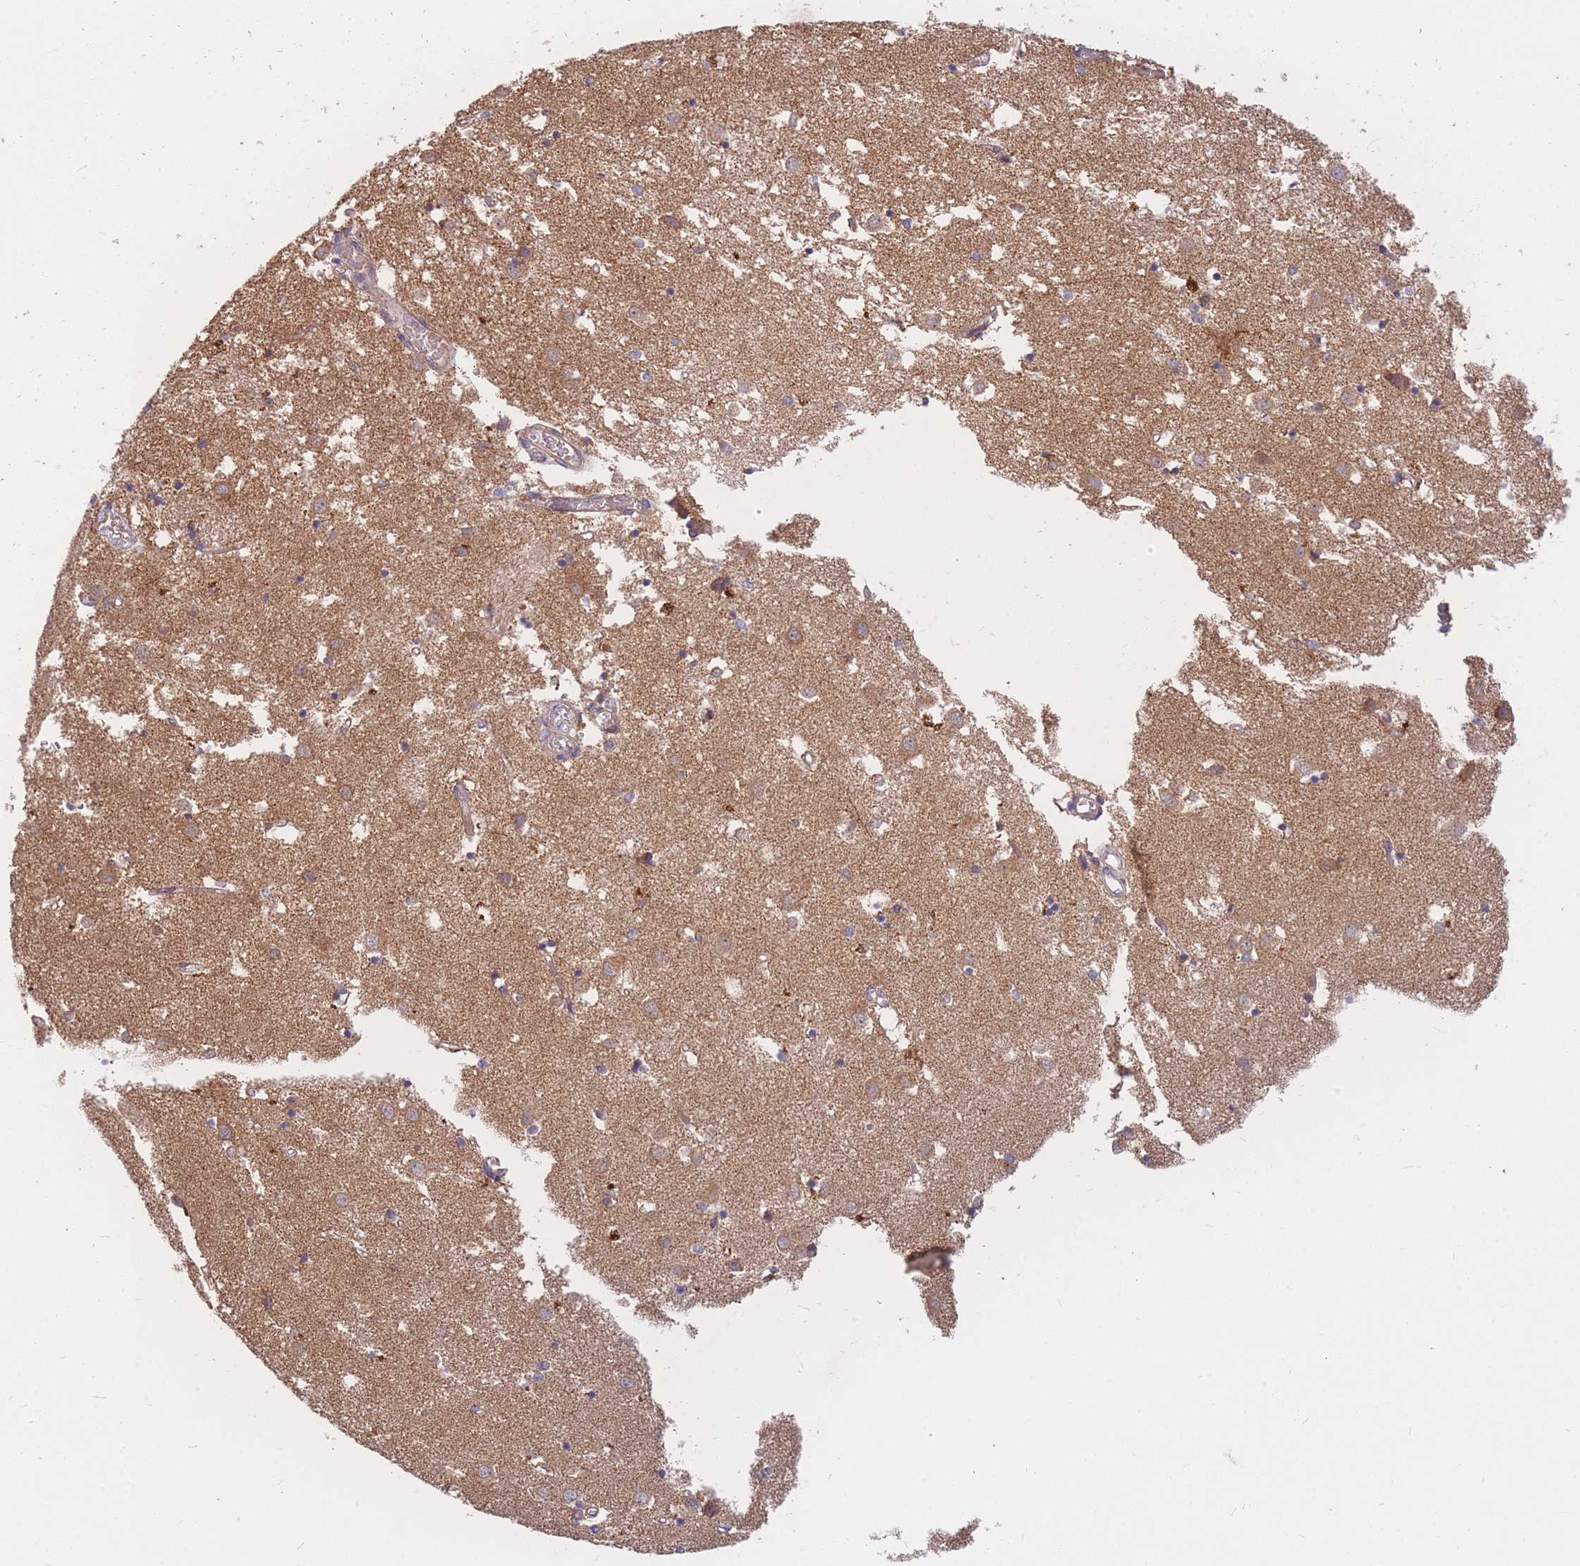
{"staining": {"intensity": "negative", "quantity": "none", "location": "none"}, "tissue": "caudate", "cell_type": "Glial cells", "image_type": "normal", "snomed": [{"axis": "morphology", "description": "Normal tissue, NOS"}, {"axis": "topography", "description": "Lateral ventricle wall"}], "caption": "Immunohistochemistry histopathology image of unremarkable caudate: human caudate stained with DAB (3,3'-diaminobenzidine) exhibits no significant protein expression in glial cells.", "gene": "PTPMT1", "patient": {"sex": "male", "age": 70}}